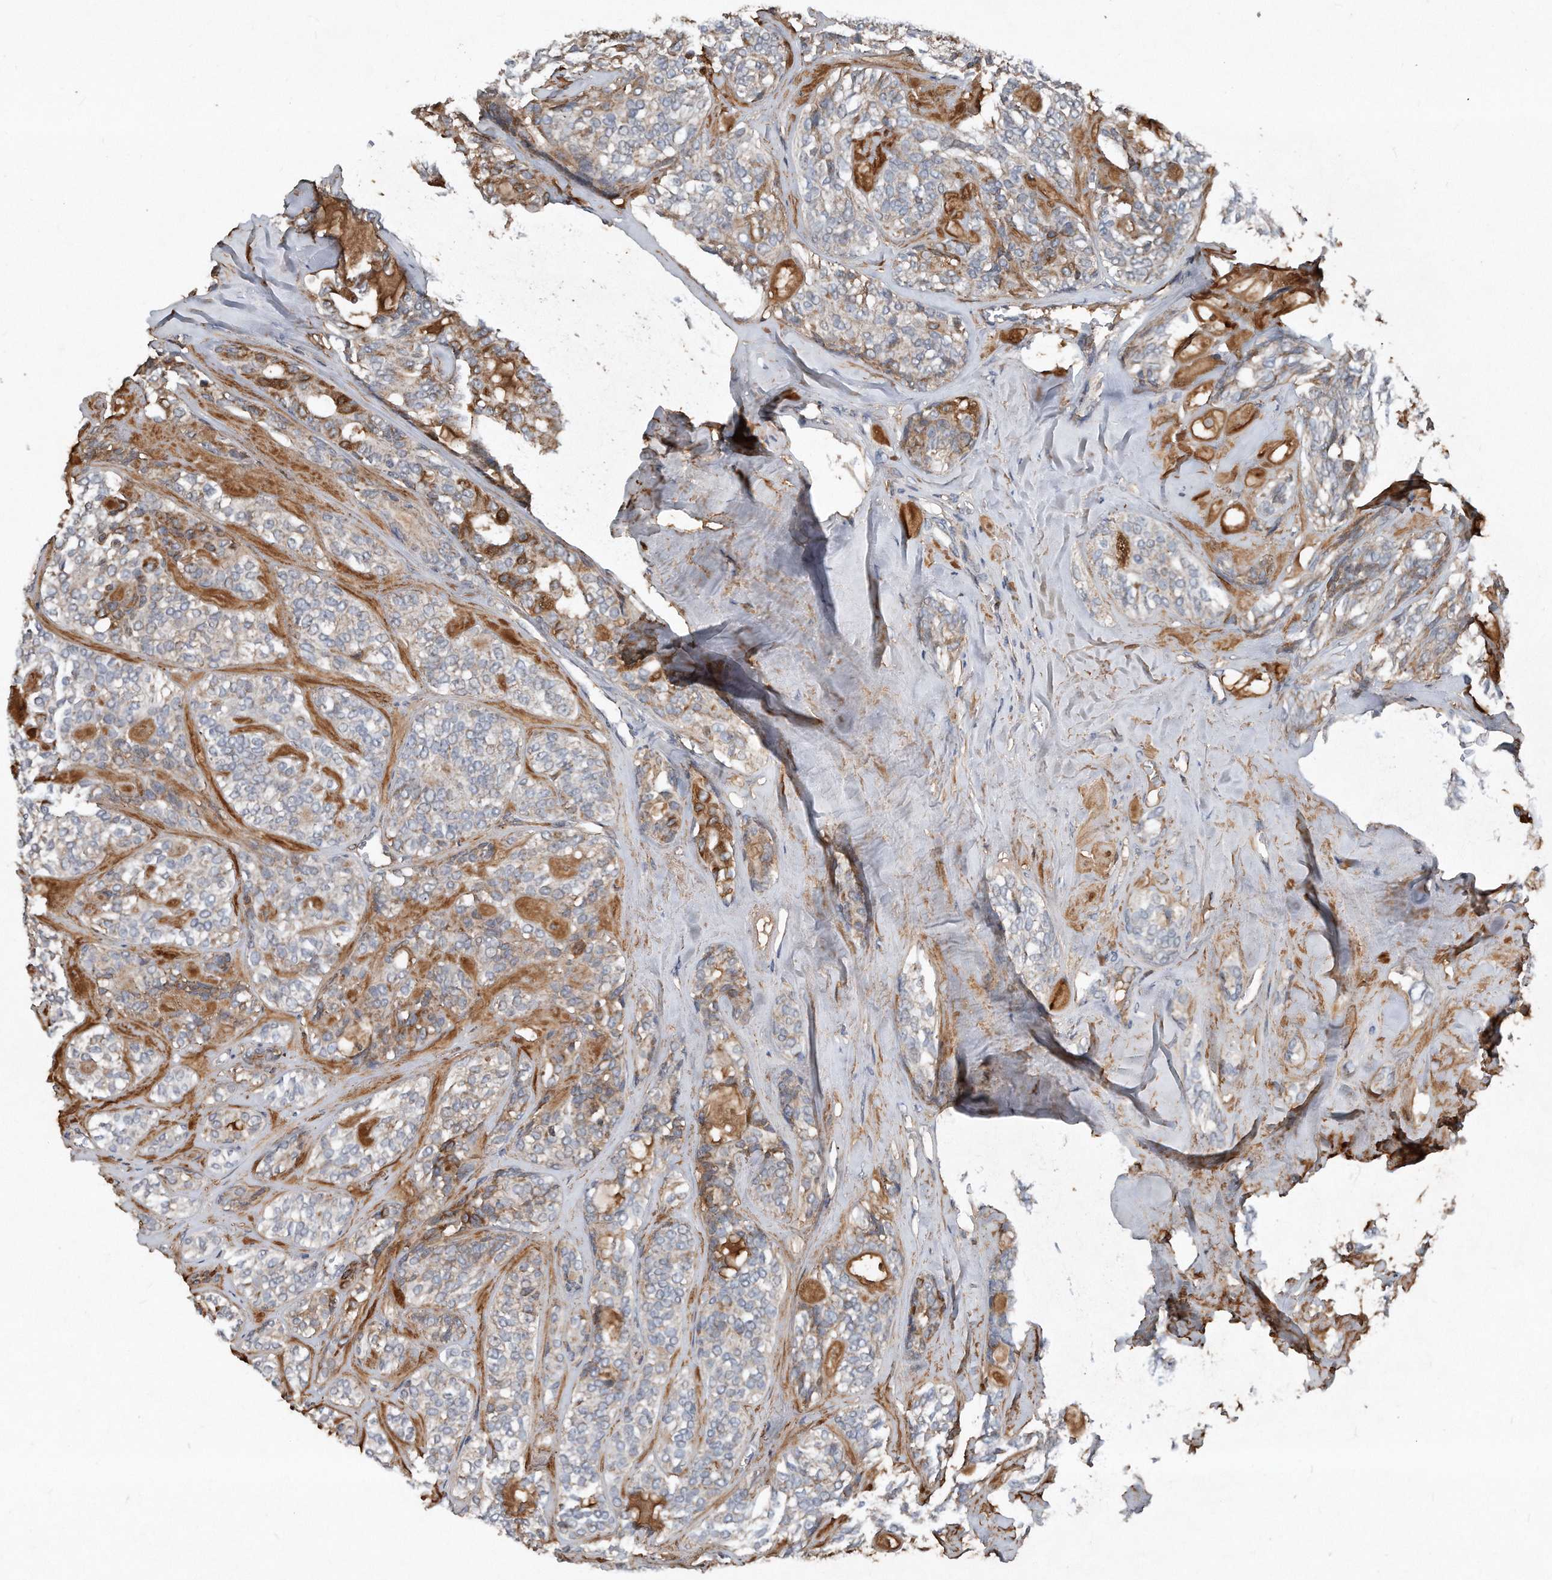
{"staining": {"intensity": "negative", "quantity": "none", "location": "none"}, "tissue": "head and neck cancer", "cell_type": "Tumor cells", "image_type": "cancer", "snomed": [{"axis": "morphology", "description": "Adenocarcinoma, NOS"}, {"axis": "topography", "description": "Head-Neck"}], "caption": "The micrograph demonstrates no significant staining in tumor cells of head and neck adenocarcinoma.", "gene": "SDHA", "patient": {"sex": "male", "age": 66}}